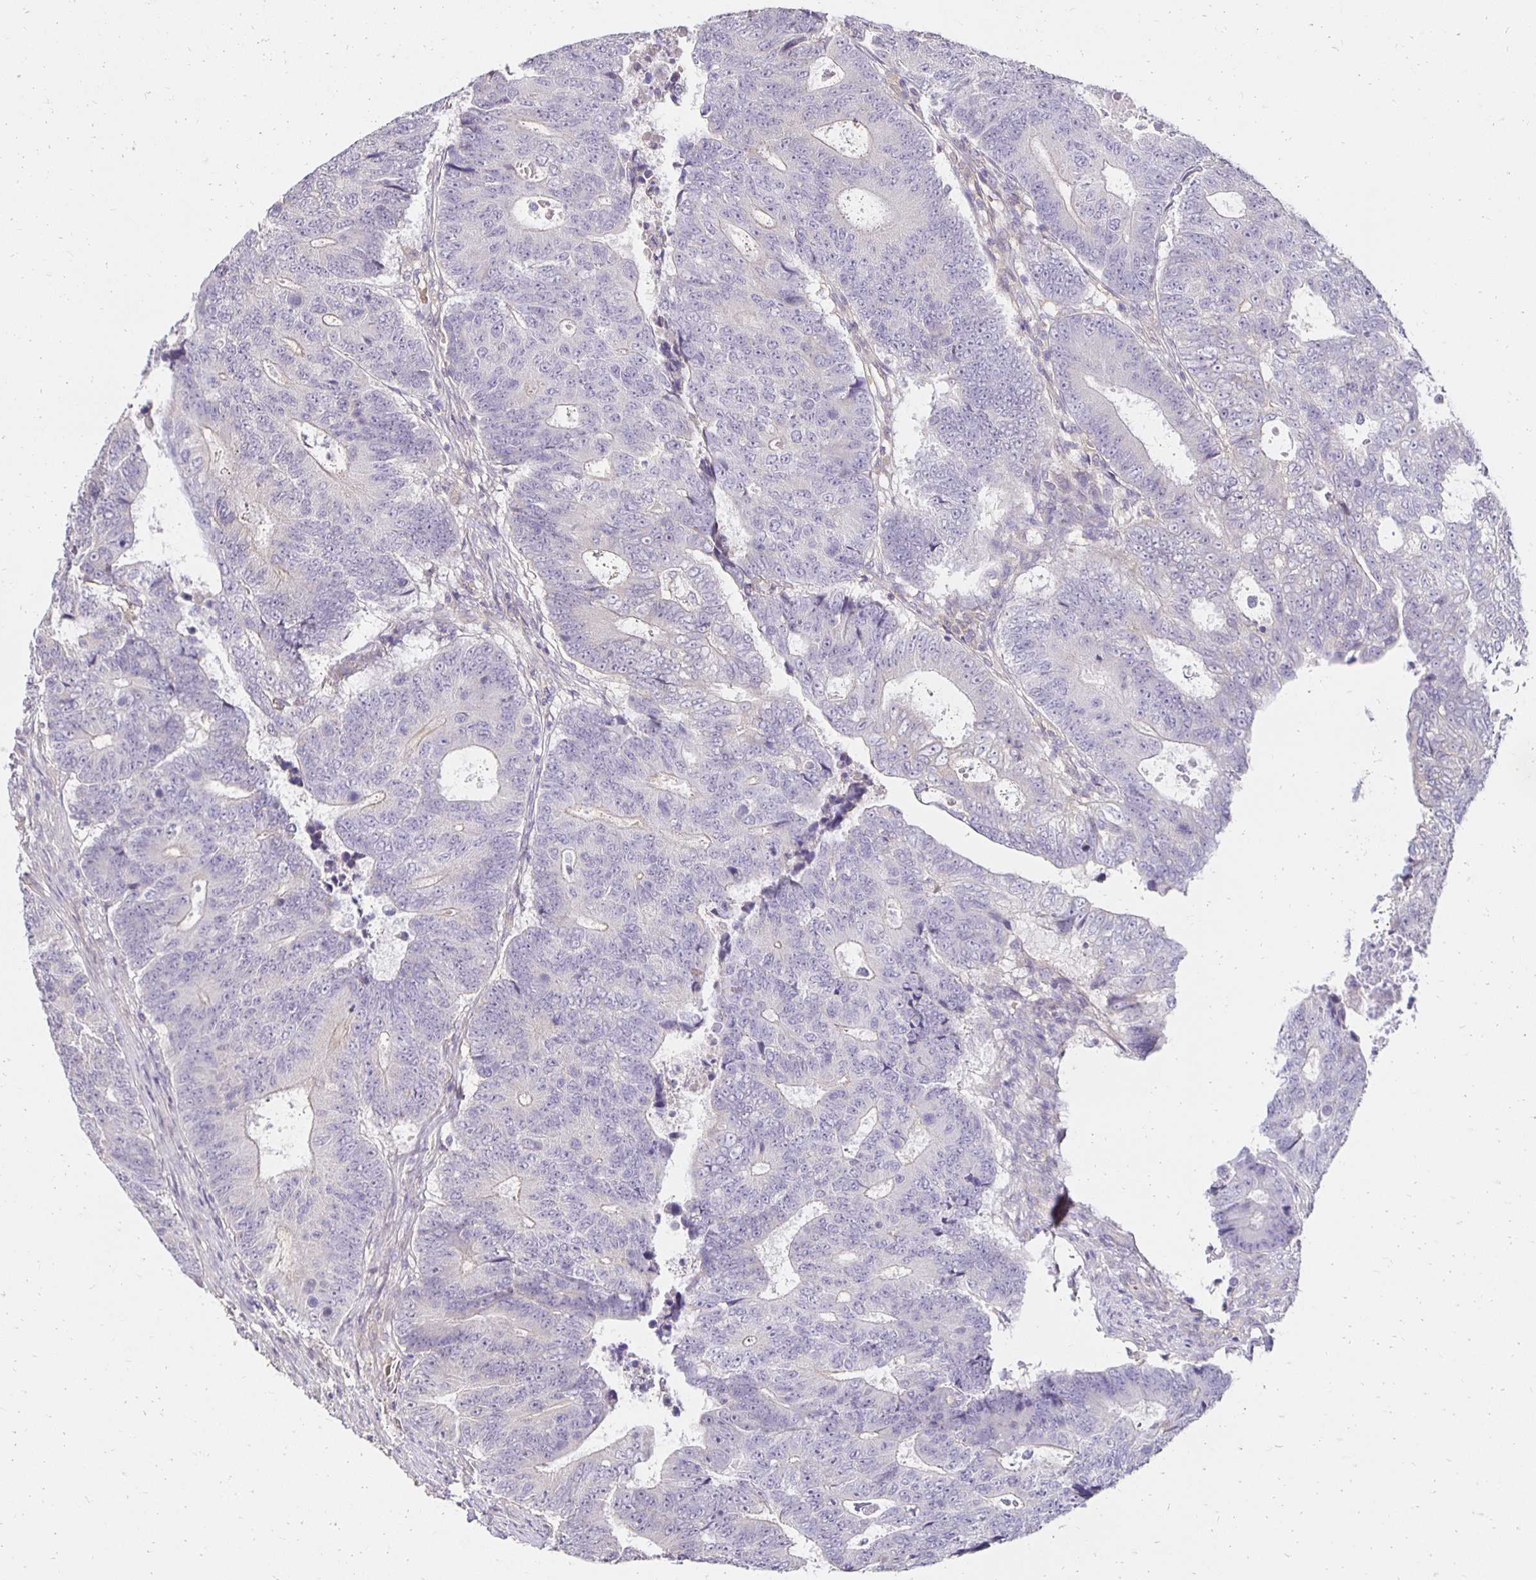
{"staining": {"intensity": "negative", "quantity": "none", "location": "none"}, "tissue": "colorectal cancer", "cell_type": "Tumor cells", "image_type": "cancer", "snomed": [{"axis": "morphology", "description": "Adenocarcinoma, NOS"}, {"axis": "topography", "description": "Colon"}], "caption": "Immunohistochemistry (IHC) of human adenocarcinoma (colorectal) reveals no positivity in tumor cells.", "gene": "PNPLA3", "patient": {"sex": "female", "age": 48}}